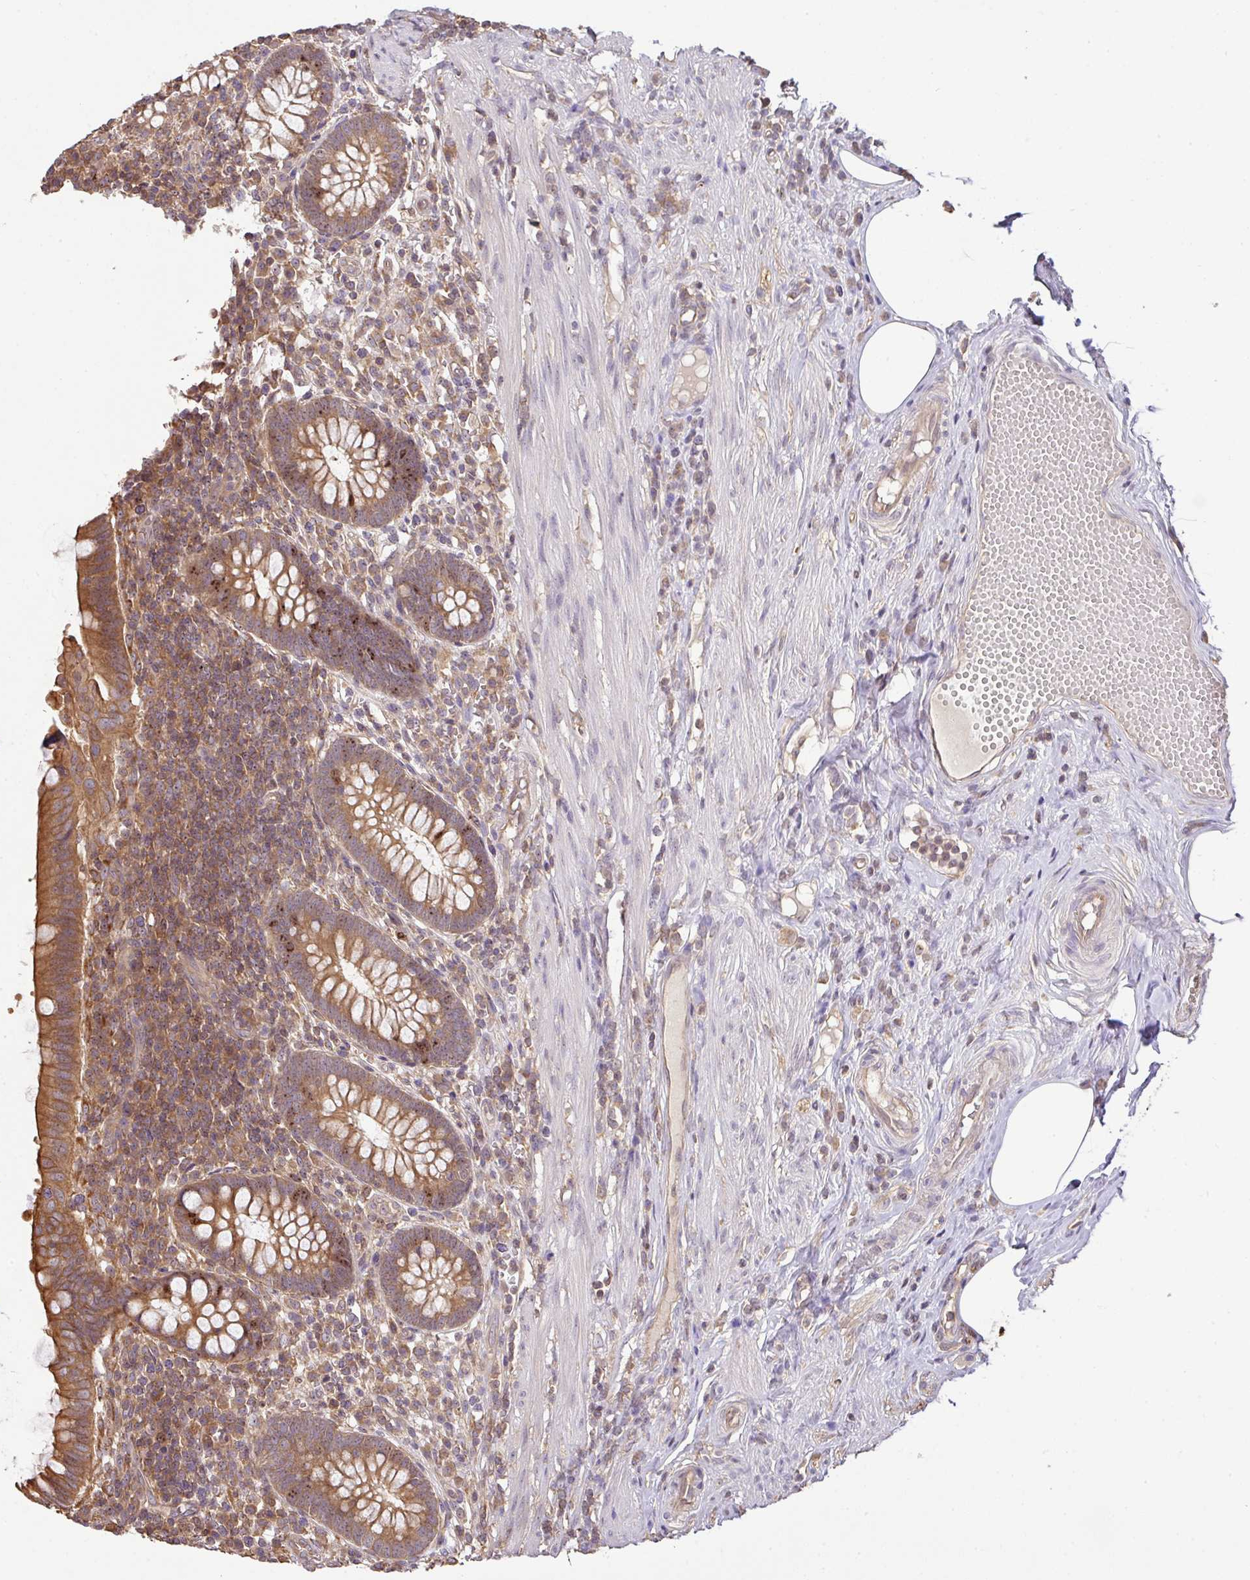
{"staining": {"intensity": "moderate", "quantity": ">75%", "location": "cytoplasmic/membranous"}, "tissue": "appendix", "cell_type": "Glandular cells", "image_type": "normal", "snomed": [{"axis": "morphology", "description": "Normal tissue, NOS"}, {"axis": "topography", "description": "Appendix"}], "caption": "IHC (DAB) staining of unremarkable human appendix exhibits moderate cytoplasmic/membranous protein expression in about >75% of glandular cells. Using DAB (3,3'-diaminobenzidine) (brown) and hematoxylin (blue) stains, captured at high magnification using brightfield microscopy.", "gene": "VENTX", "patient": {"sex": "female", "age": 56}}